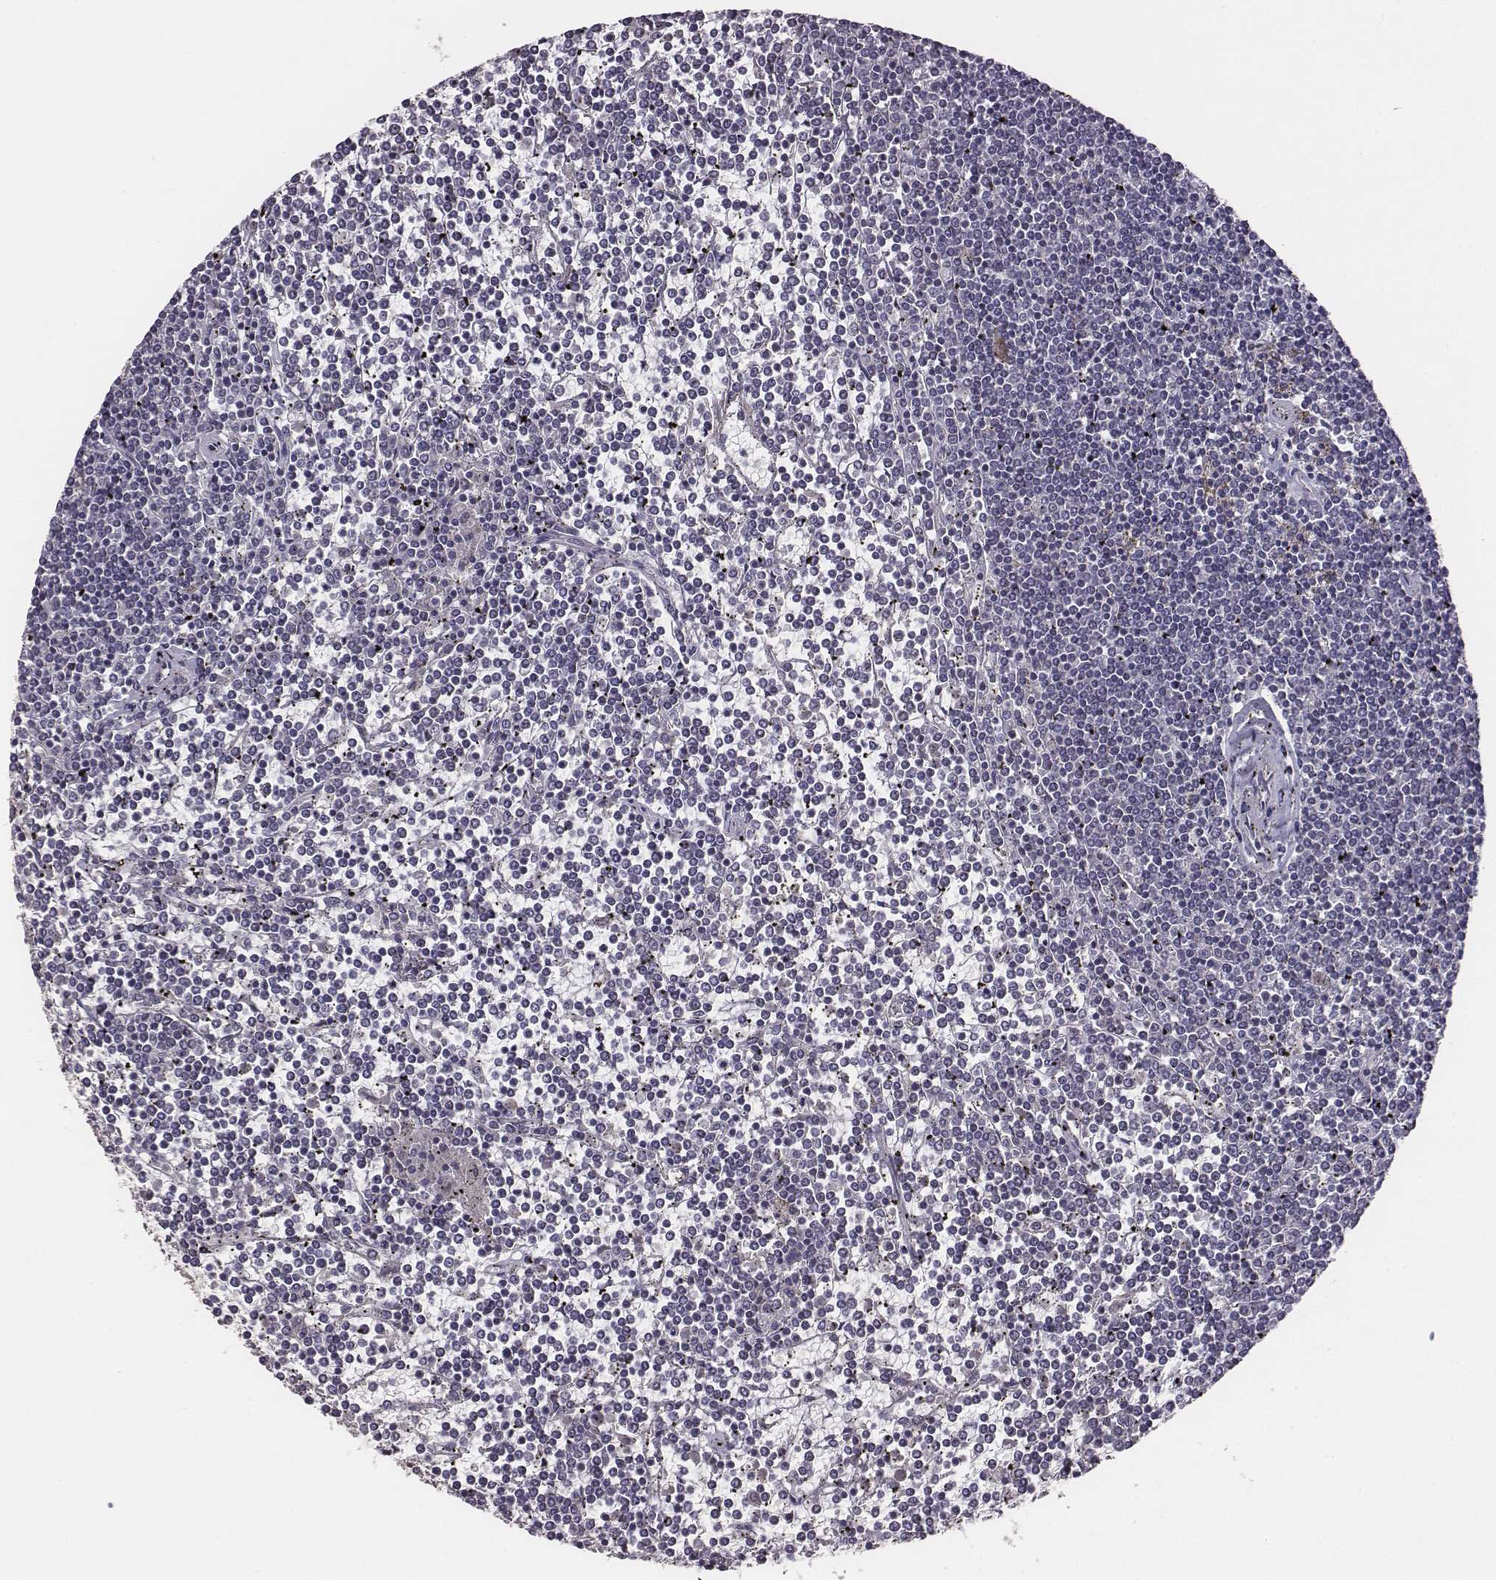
{"staining": {"intensity": "negative", "quantity": "none", "location": "none"}, "tissue": "lymphoma", "cell_type": "Tumor cells", "image_type": "cancer", "snomed": [{"axis": "morphology", "description": "Malignant lymphoma, non-Hodgkin's type, Low grade"}, {"axis": "topography", "description": "Spleen"}], "caption": "Tumor cells are negative for brown protein staining in lymphoma.", "gene": "SLC22A6", "patient": {"sex": "female", "age": 19}}